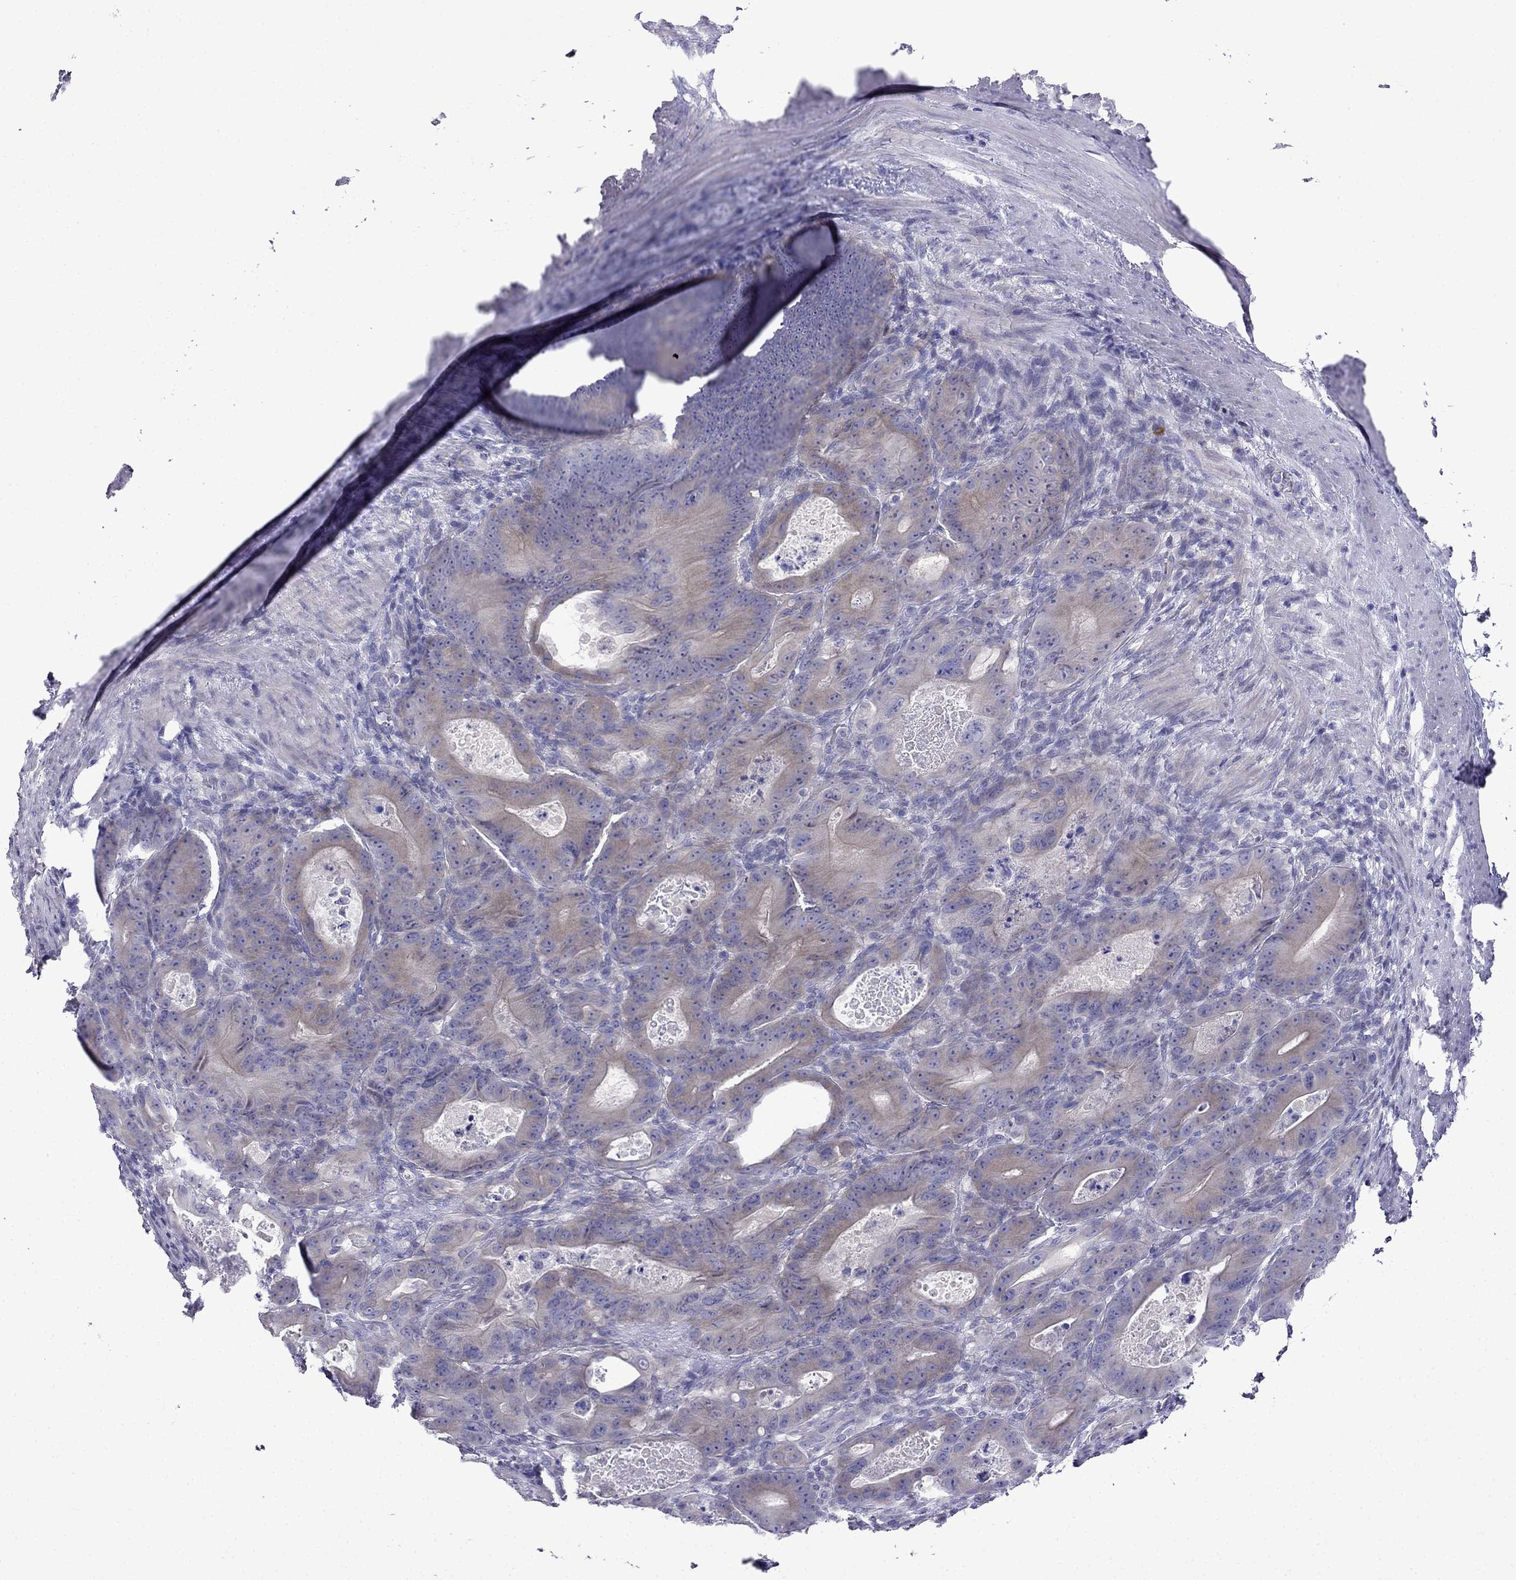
{"staining": {"intensity": "weak", "quantity": ">75%", "location": "cytoplasmic/membranous"}, "tissue": "colorectal cancer", "cell_type": "Tumor cells", "image_type": "cancer", "snomed": [{"axis": "morphology", "description": "Adenocarcinoma, NOS"}, {"axis": "topography", "description": "Rectum"}], "caption": "DAB (3,3'-diaminobenzidine) immunohistochemical staining of human colorectal cancer displays weak cytoplasmic/membranous protein positivity in about >75% of tumor cells.", "gene": "PATE1", "patient": {"sex": "male", "age": 64}}